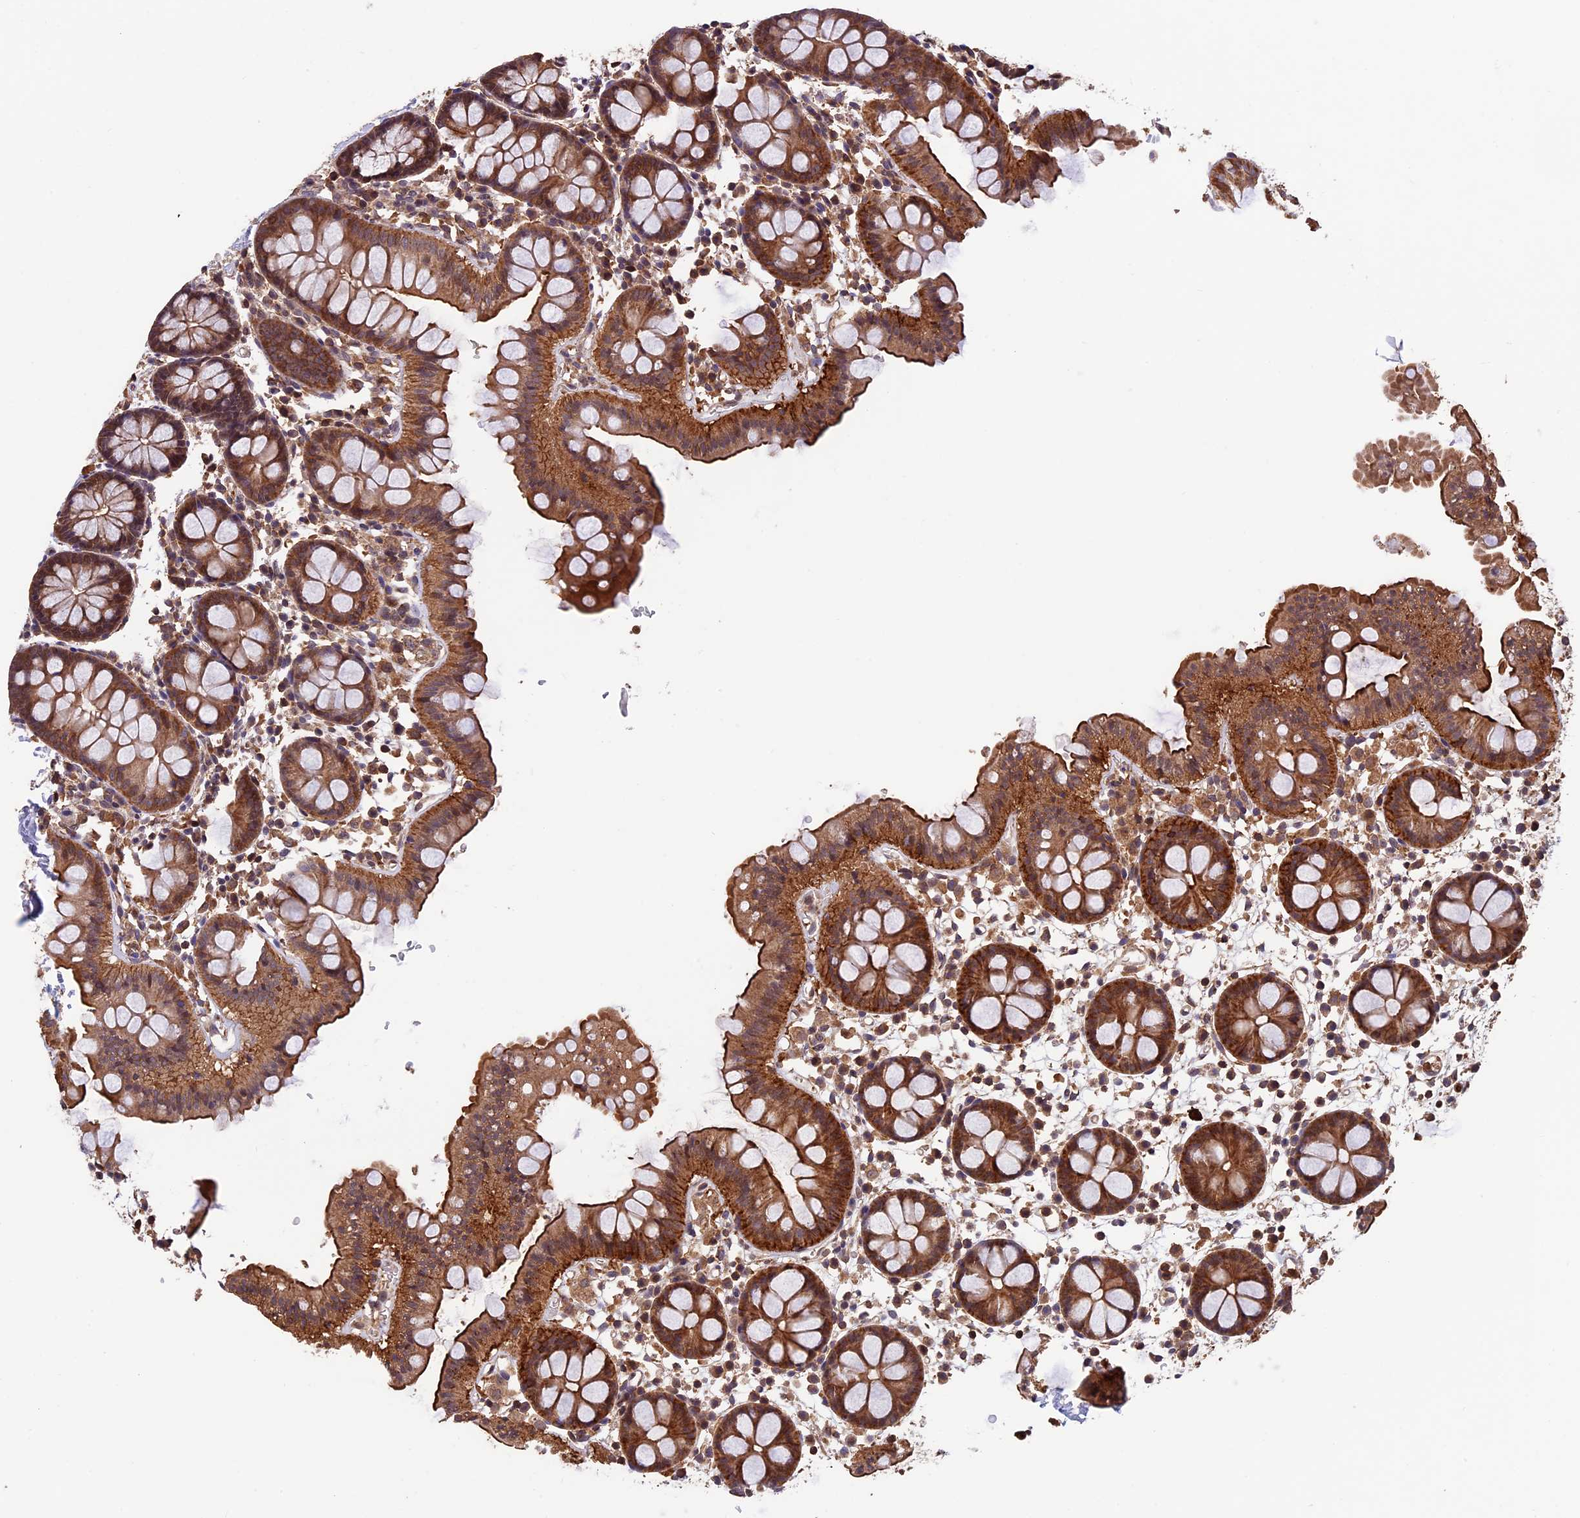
{"staining": {"intensity": "moderate", "quantity": ">75%", "location": "cytoplasmic/membranous"}, "tissue": "colon", "cell_type": "Endothelial cells", "image_type": "normal", "snomed": [{"axis": "morphology", "description": "Normal tissue, NOS"}, {"axis": "topography", "description": "Colon"}], "caption": "Immunohistochemical staining of normal colon shows moderate cytoplasmic/membranous protein positivity in approximately >75% of endothelial cells. (Stains: DAB (3,3'-diaminobenzidine) in brown, nuclei in blue, Microscopy: brightfield microscopy at high magnification).", "gene": "PKD2L2", "patient": {"sex": "male", "age": 75}}